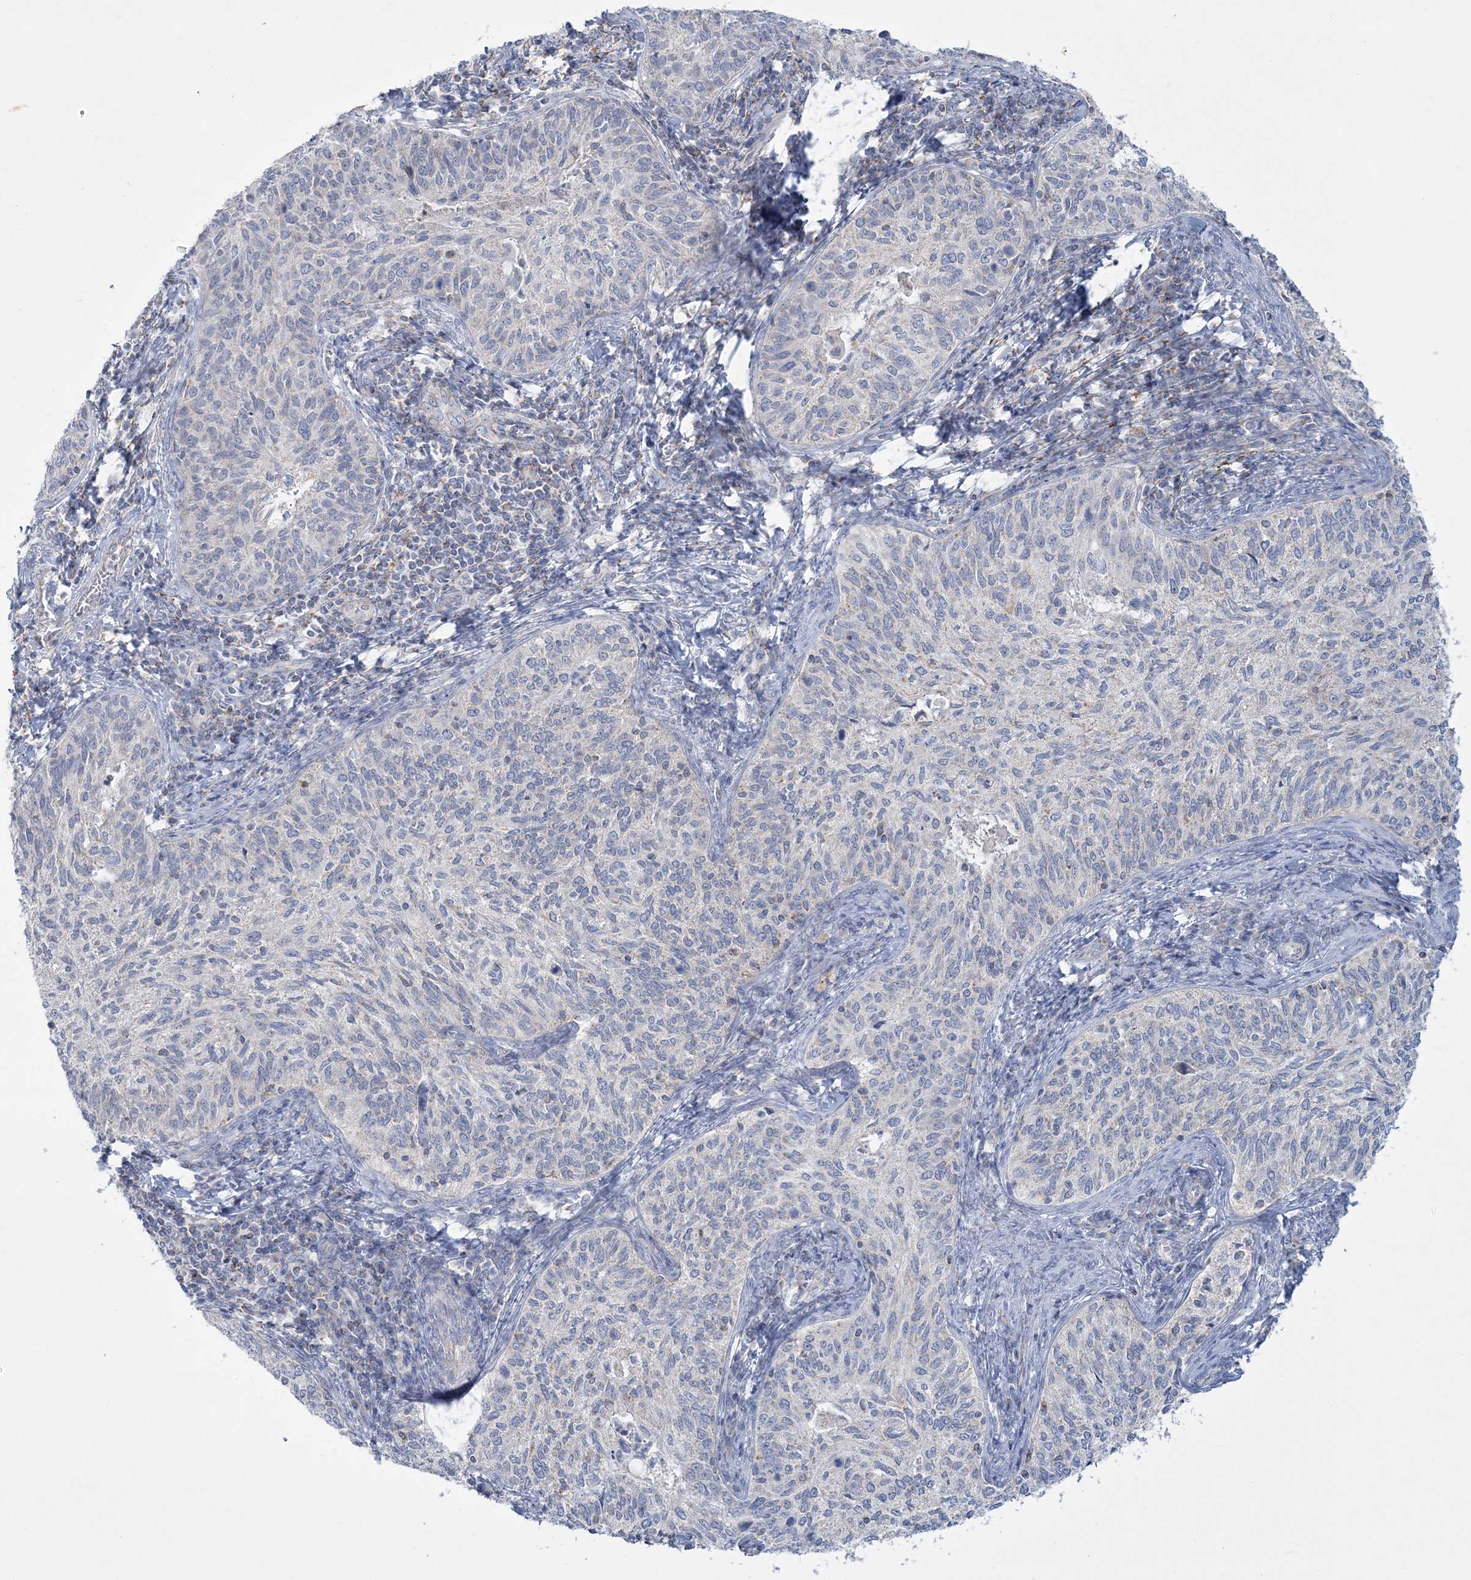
{"staining": {"intensity": "negative", "quantity": "none", "location": "none"}, "tissue": "cervical cancer", "cell_type": "Tumor cells", "image_type": "cancer", "snomed": [{"axis": "morphology", "description": "Squamous cell carcinoma, NOS"}, {"axis": "topography", "description": "Cervix"}], "caption": "Immunohistochemistry (IHC) image of cervical squamous cell carcinoma stained for a protein (brown), which reveals no expression in tumor cells.", "gene": "TBC1D7", "patient": {"sex": "female", "age": 30}}